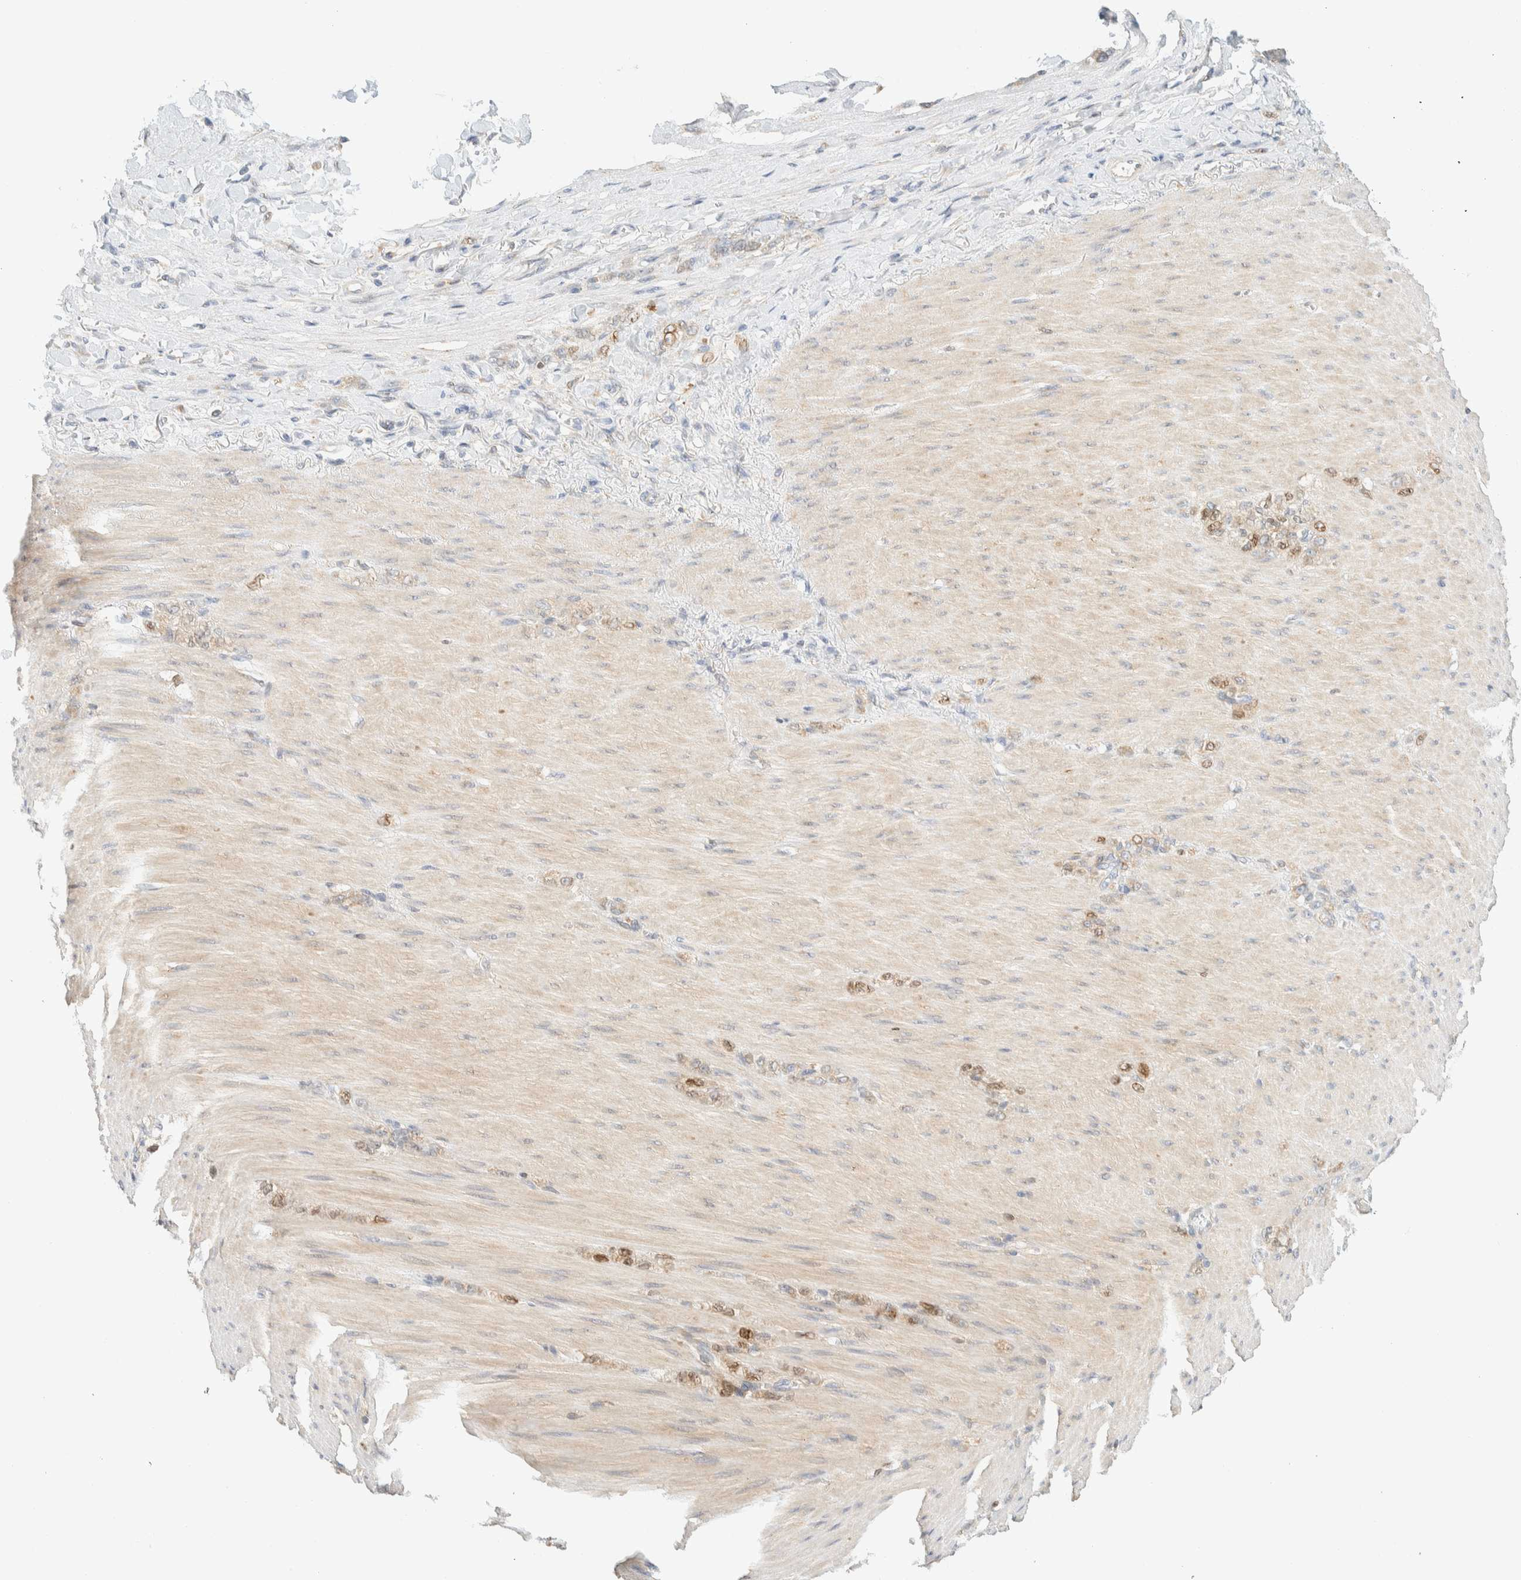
{"staining": {"intensity": "moderate", "quantity": ">75%", "location": "cytoplasmic/membranous"}, "tissue": "stomach cancer", "cell_type": "Tumor cells", "image_type": "cancer", "snomed": [{"axis": "morphology", "description": "Normal tissue, NOS"}, {"axis": "morphology", "description": "Adenocarcinoma, NOS"}, {"axis": "topography", "description": "Stomach"}], "caption": "Immunohistochemistry (IHC) micrograph of human adenocarcinoma (stomach) stained for a protein (brown), which displays medium levels of moderate cytoplasmic/membranous staining in approximately >75% of tumor cells.", "gene": "NT5C", "patient": {"sex": "male", "age": 82}}